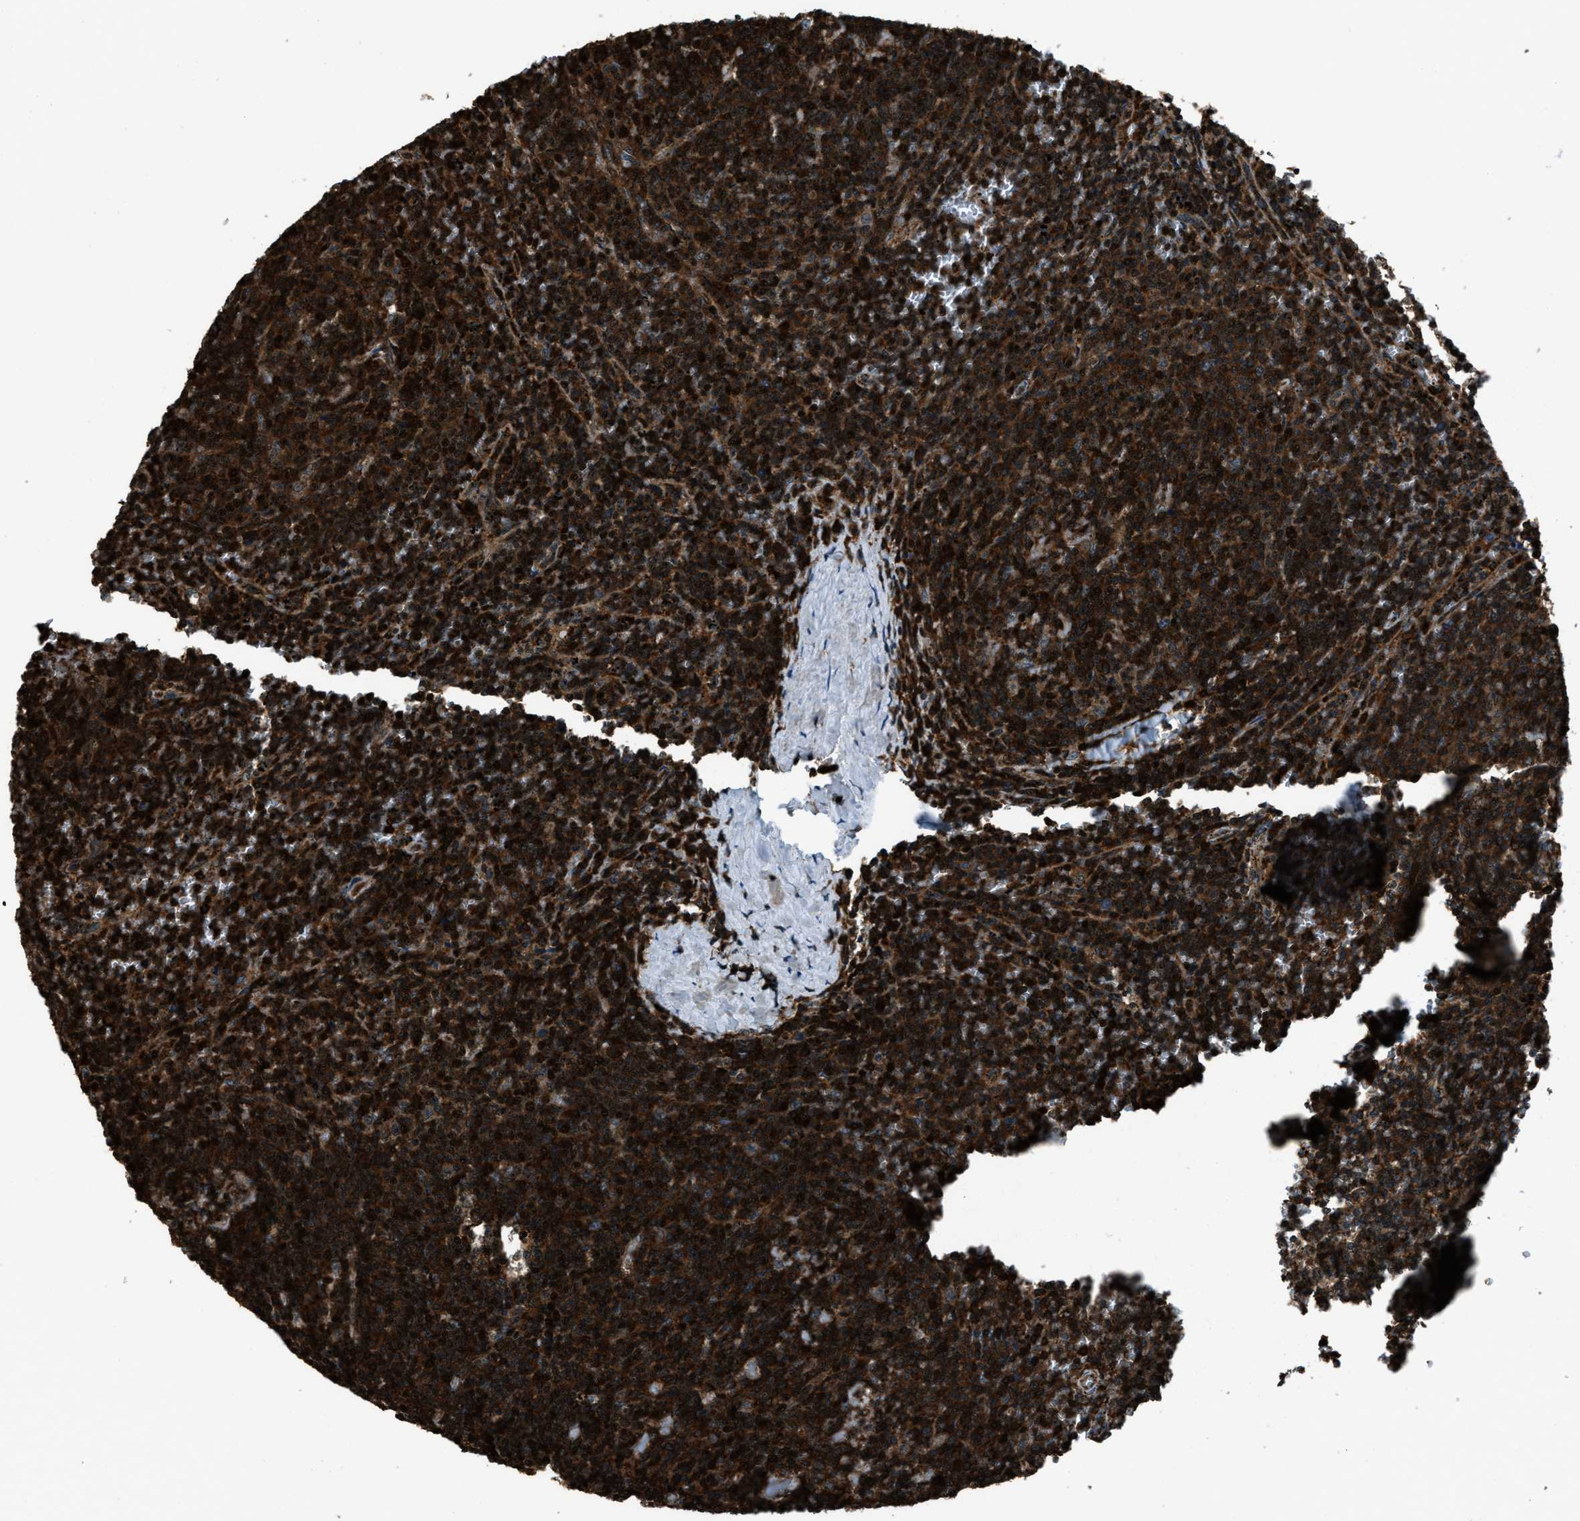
{"staining": {"intensity": "strong", "quantity": ">75%", "location": "cytoplasmic/membranous,nuclear"}, "tissue": "lymphoma", "cell_type": "Tumor cells", "image_type": "cancer", "snomed": [{"axis": "morphology", "description": "Malignant lymphoma, non-Hodgkin's type, Low grade"}, {"axis": "topography", "description": "Spleen"}], "caption": "Immunohistochemical staining of human malignant lymphoma, non-Hodgkin's type (low-grade) exhibits strong cytoplasmic/membranous and nuclear protein expression in about >75% of tumor cells.", "gene": "SNX30", "patient": {"sex": "female", "age": 50}}